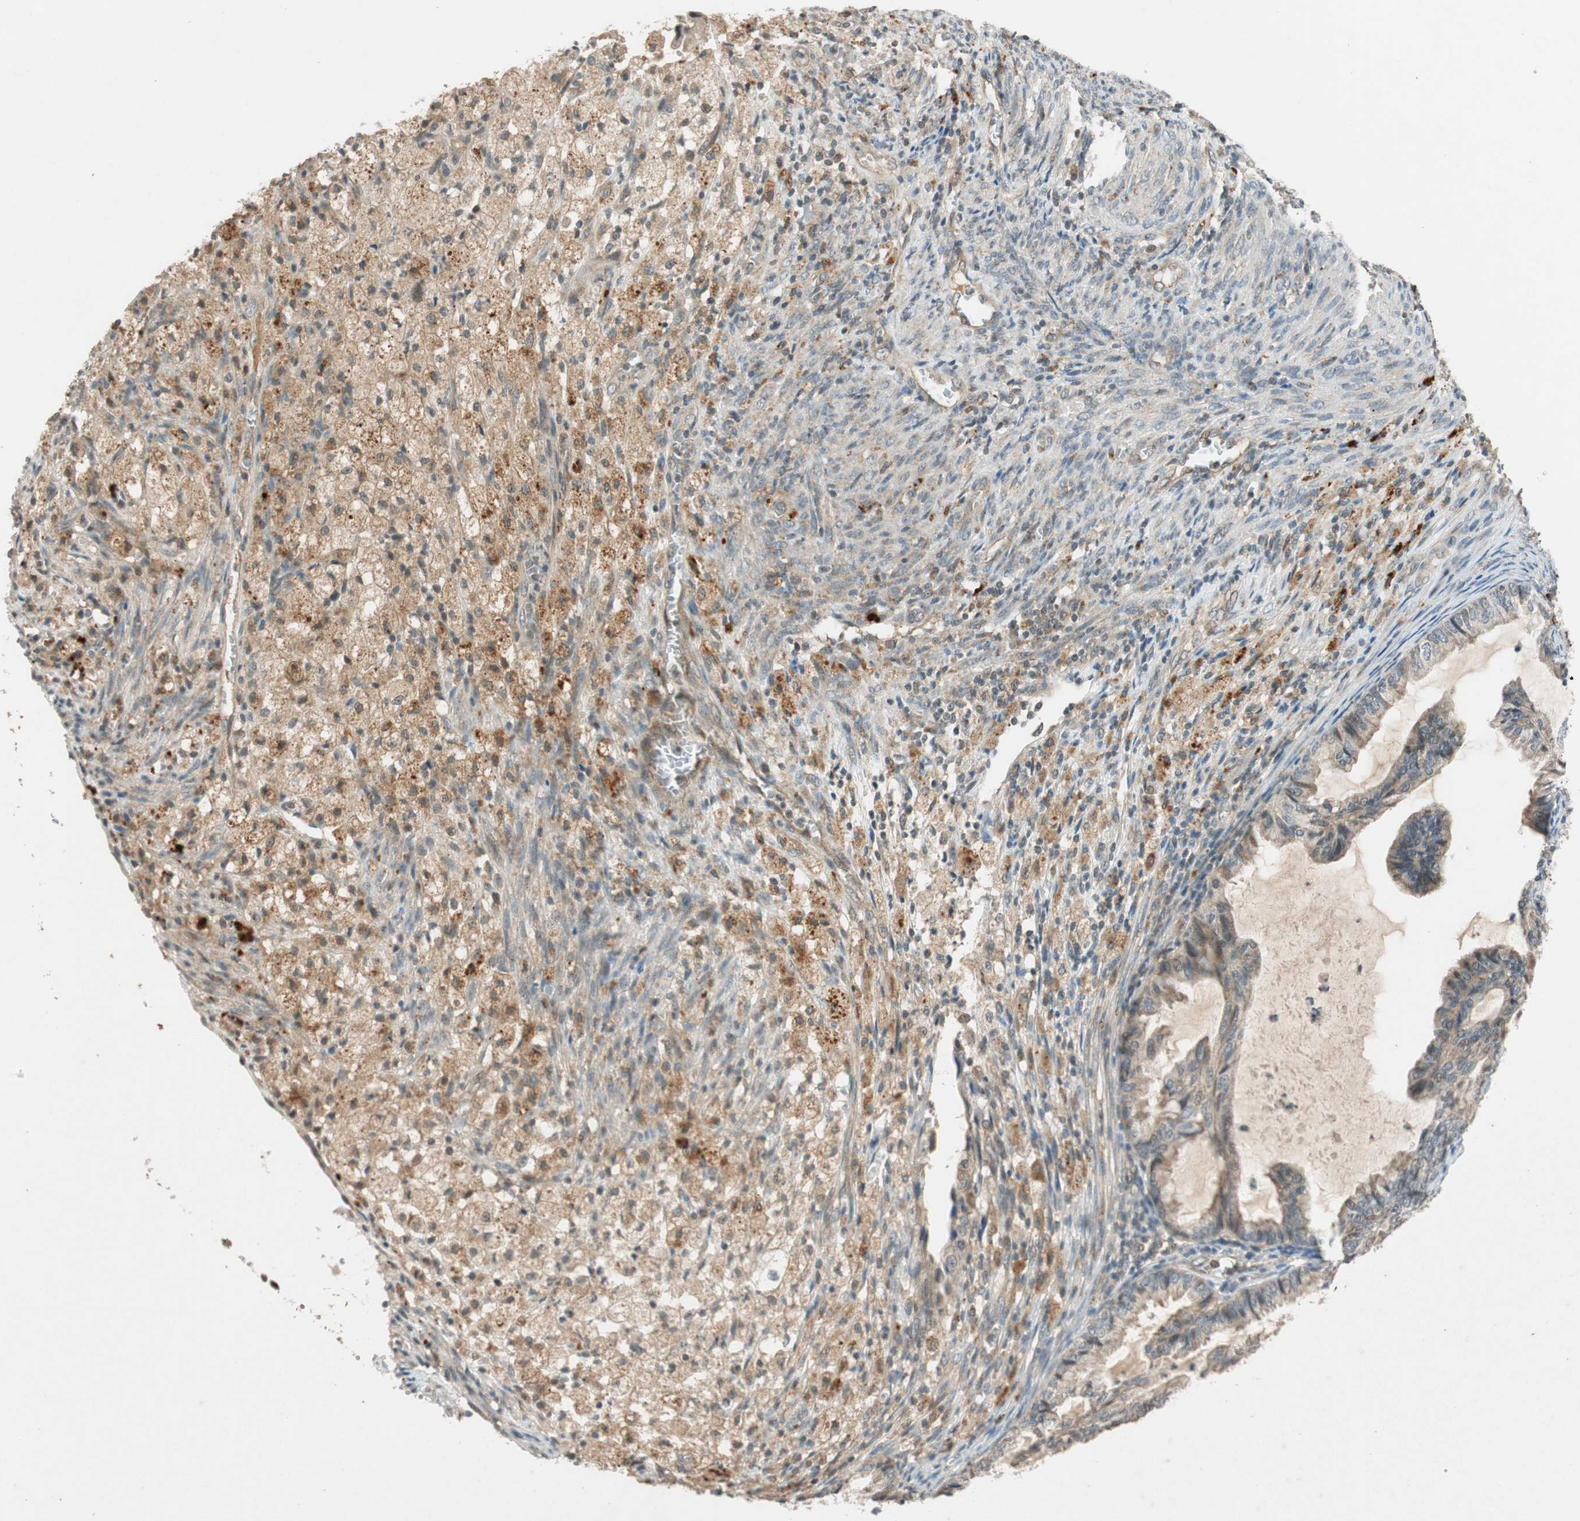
{"staining": {"intensity": "weak", "quantity": ">75%", "location": "cytoplasmic/membranous"}, "tissue": "cervical cancer", "cell_type": "Tumor cells", "image_type": "cancer", "snomed": [{"axis": "morphology", "description": "Normal tissue, NOS"}, {"axis": "morphology", "description": "Adenocarcinoma, NOS"}, {"axis": "topography", "description": "Cervix"}, {"axis": "topography", "description": "Endometrium"}], "caption": "Protein expression by IHC displays weak cytoplasmic/membranous expression in about >75% of tumor cells in cervical cancer (adenocarcinoma). Immunohistochemistry (ihc) stains the protein of interest in brown and the nuclei are stained blue.", "gene": "GLB1", "patient": {"sex": "female", "age": 86}}